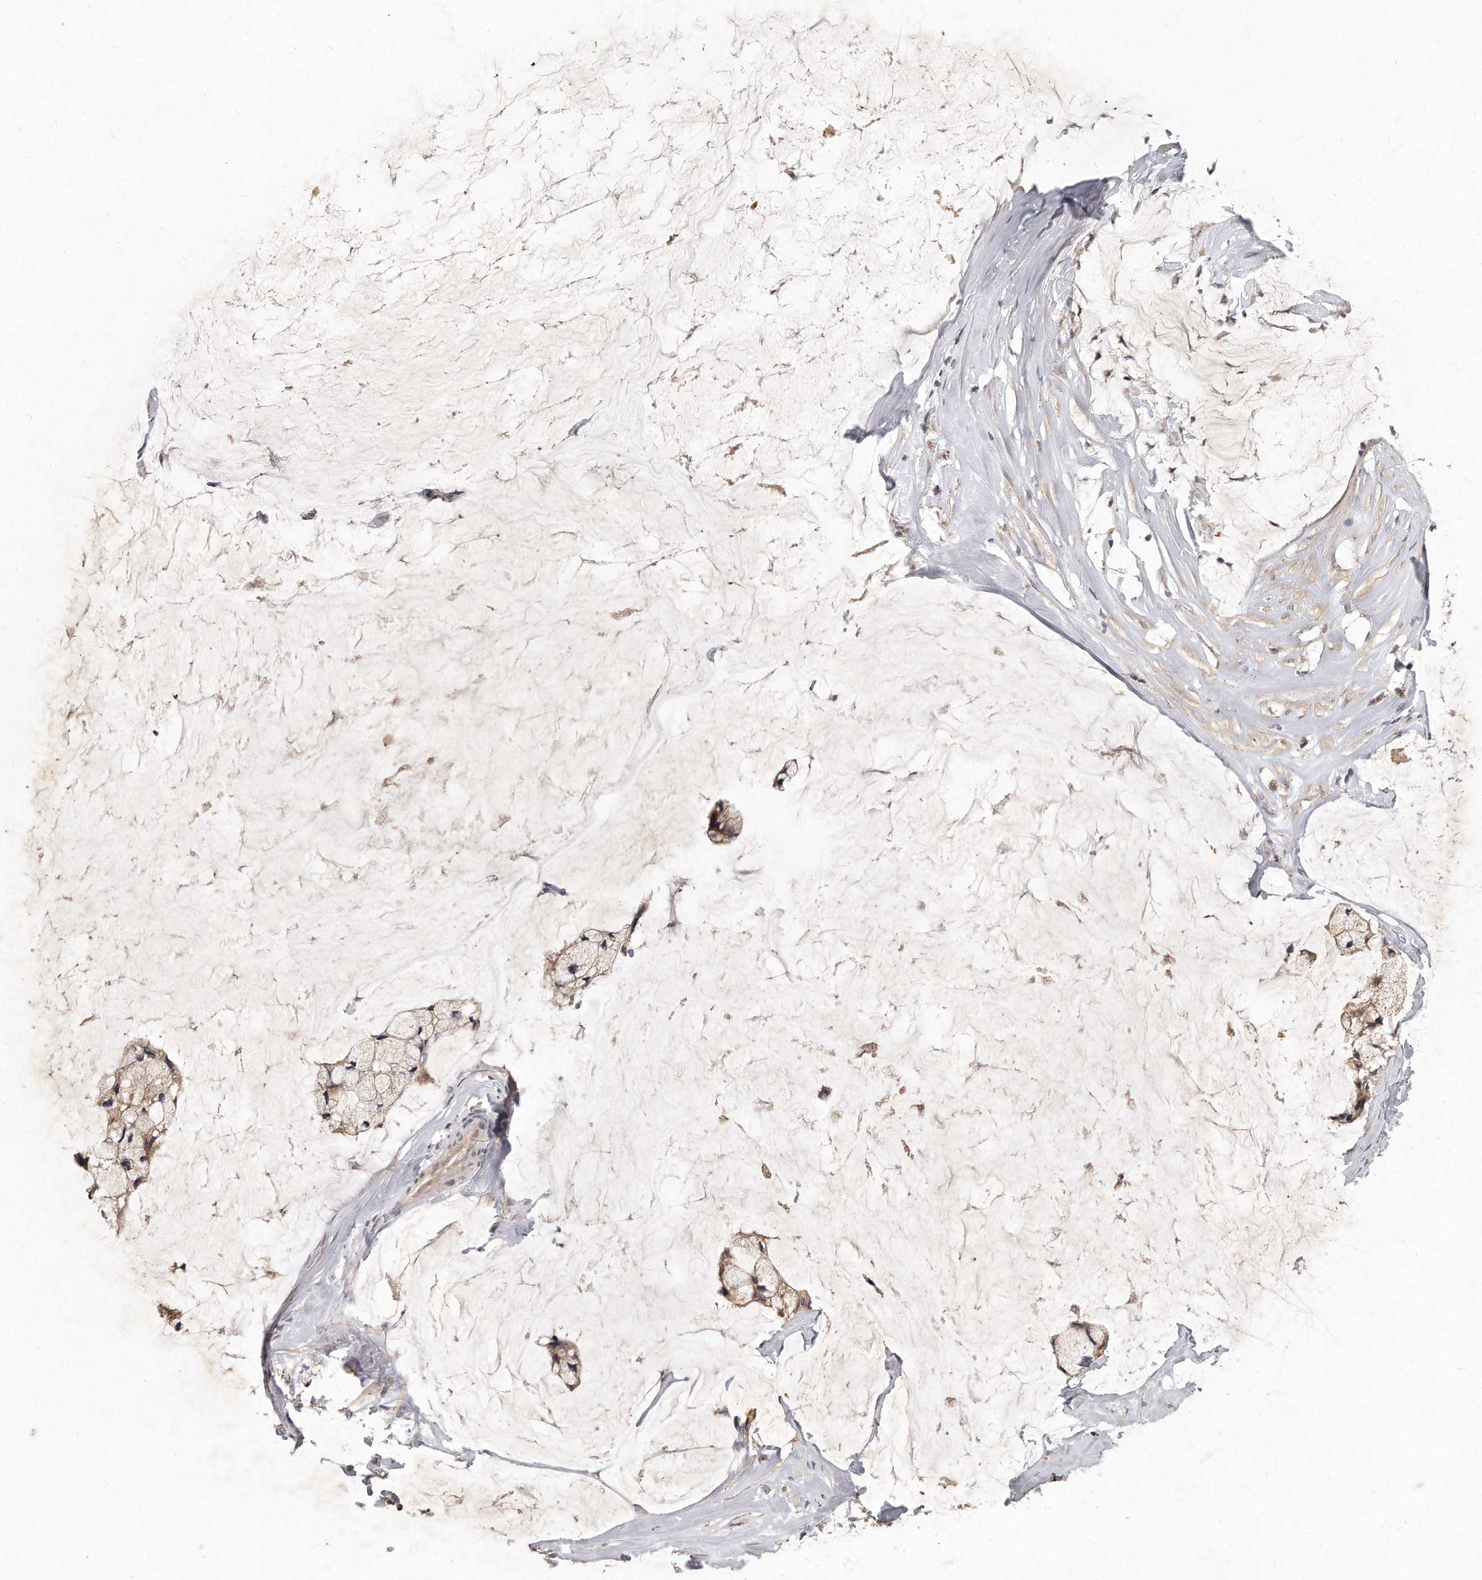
{"staining": {"intensity": "weak", "quantity": ">75%", "location": "cytoplasmic/membranous"}, "tissue": "ovarian cancer", "cell_type": "Tumor cells", "image_type": "cancer", "snomed": [{"axis": "morphology", "description": "Cystadenocarcinoma, mucinous, NOS"}, {"axis": "topography", "description": "Ovary"}], "caption": "Ovarian cancer (mucinous cystadenocarcinoma) stained for a protein displays weak cytoplasmic/membranous positivity in tumor cells. (Stains: DAB (3,3'-diaminobenzidine) in brown, nuclei in blue, Microscopy: brightfield microscopy at high magnification).", "gene": "LGALS8", "patient": {"sex": "female", "age": 39}}